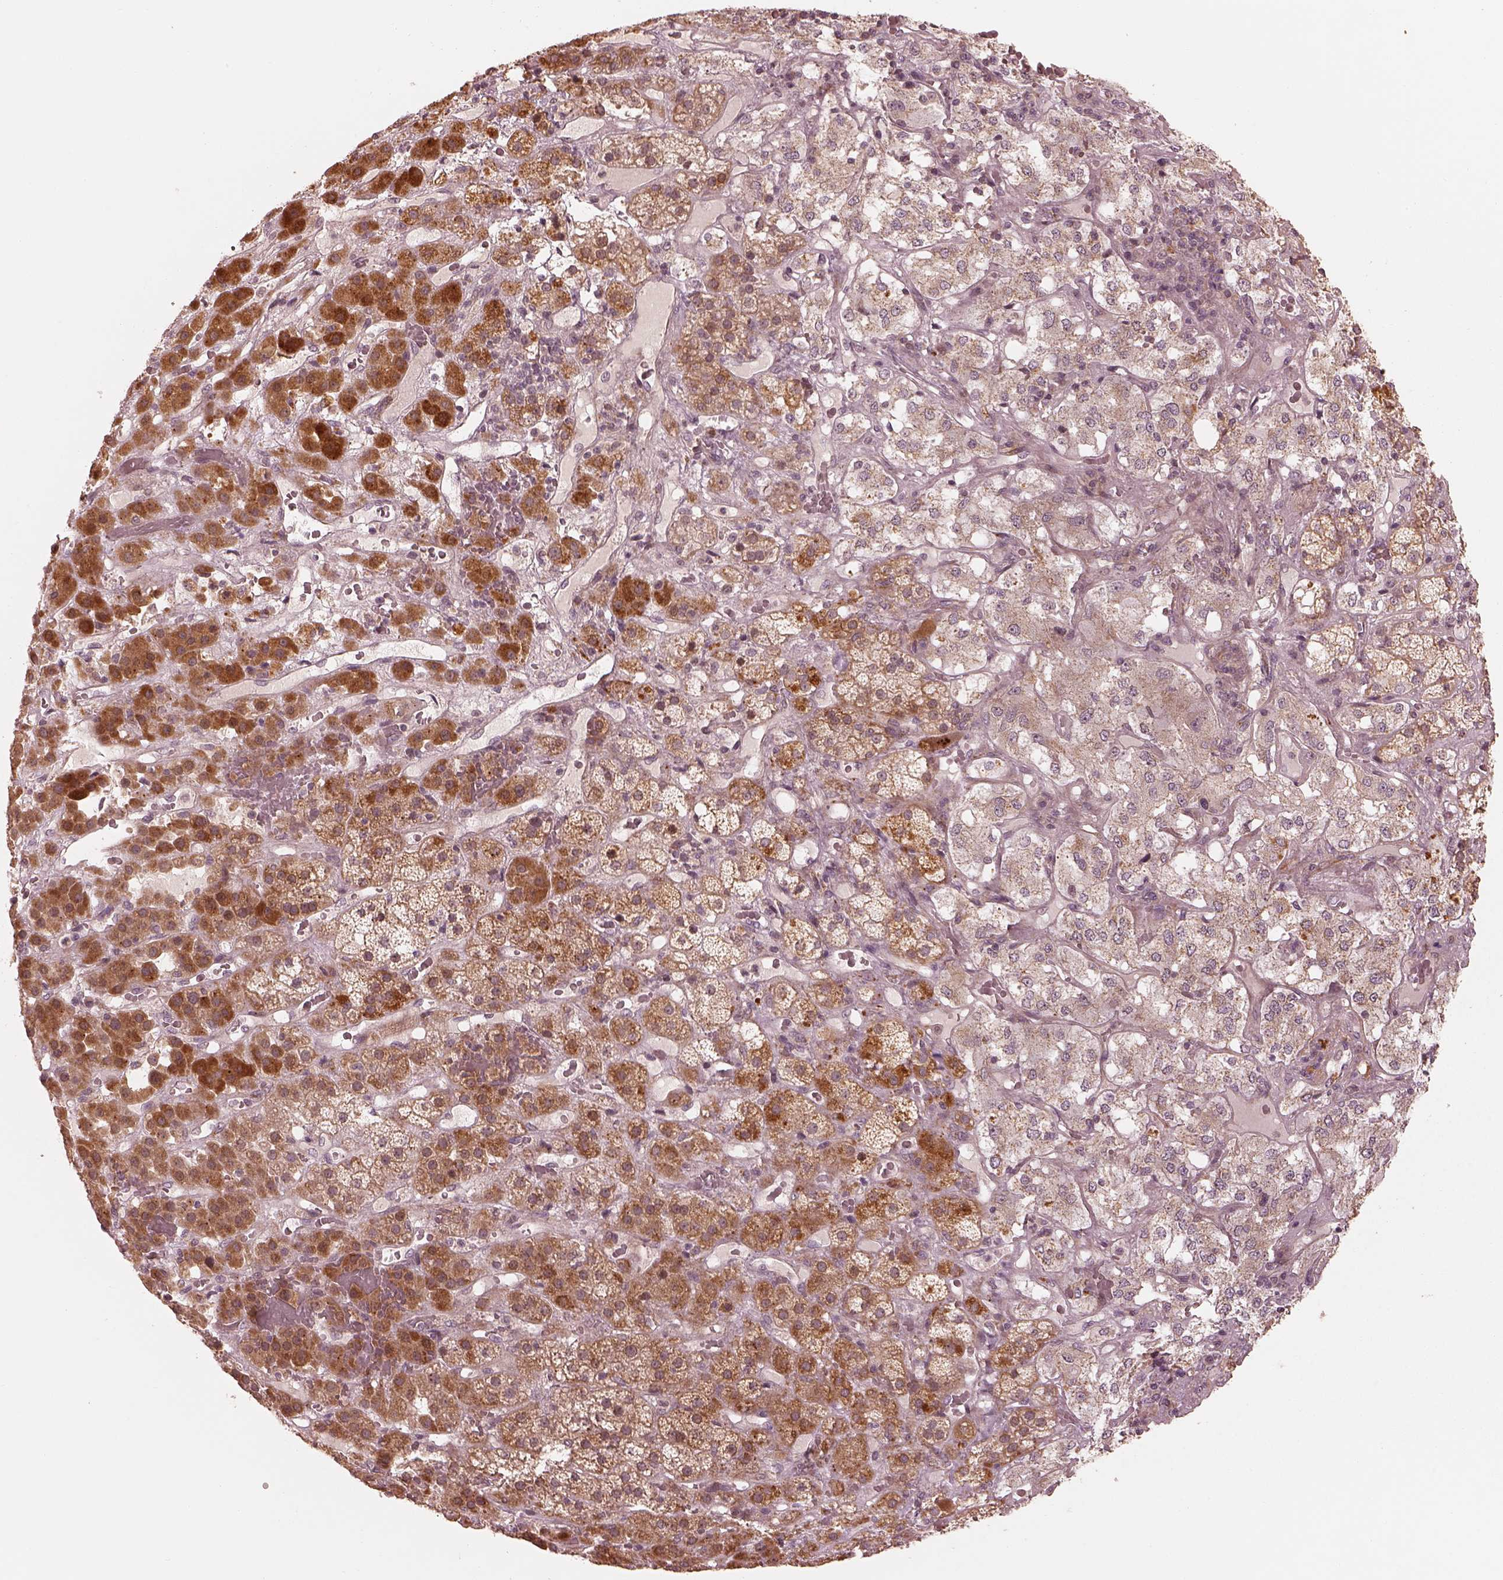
{"staining": {"intensity": "moderate", "quantity": "25%-75%", "location": "cytoplasmic/membranous"}, "tissue": "adrenal gland", "cell_type": "Glandular cells", "image_type": "normal", "snomed": [{"axis": "morphology", "description": "Normal tissue, NOS"}, {"axis": "topography", "description": "Adrenal gland"}], "caption": "Brown immunohistochemical staining in unremarkable human adrenal gland displays moderate cytoplasmic/membranous staining in about 25%-75% of glandular cells.", "gene": "SLC25A46", "patient": {"sex": "male", "age": 57}}